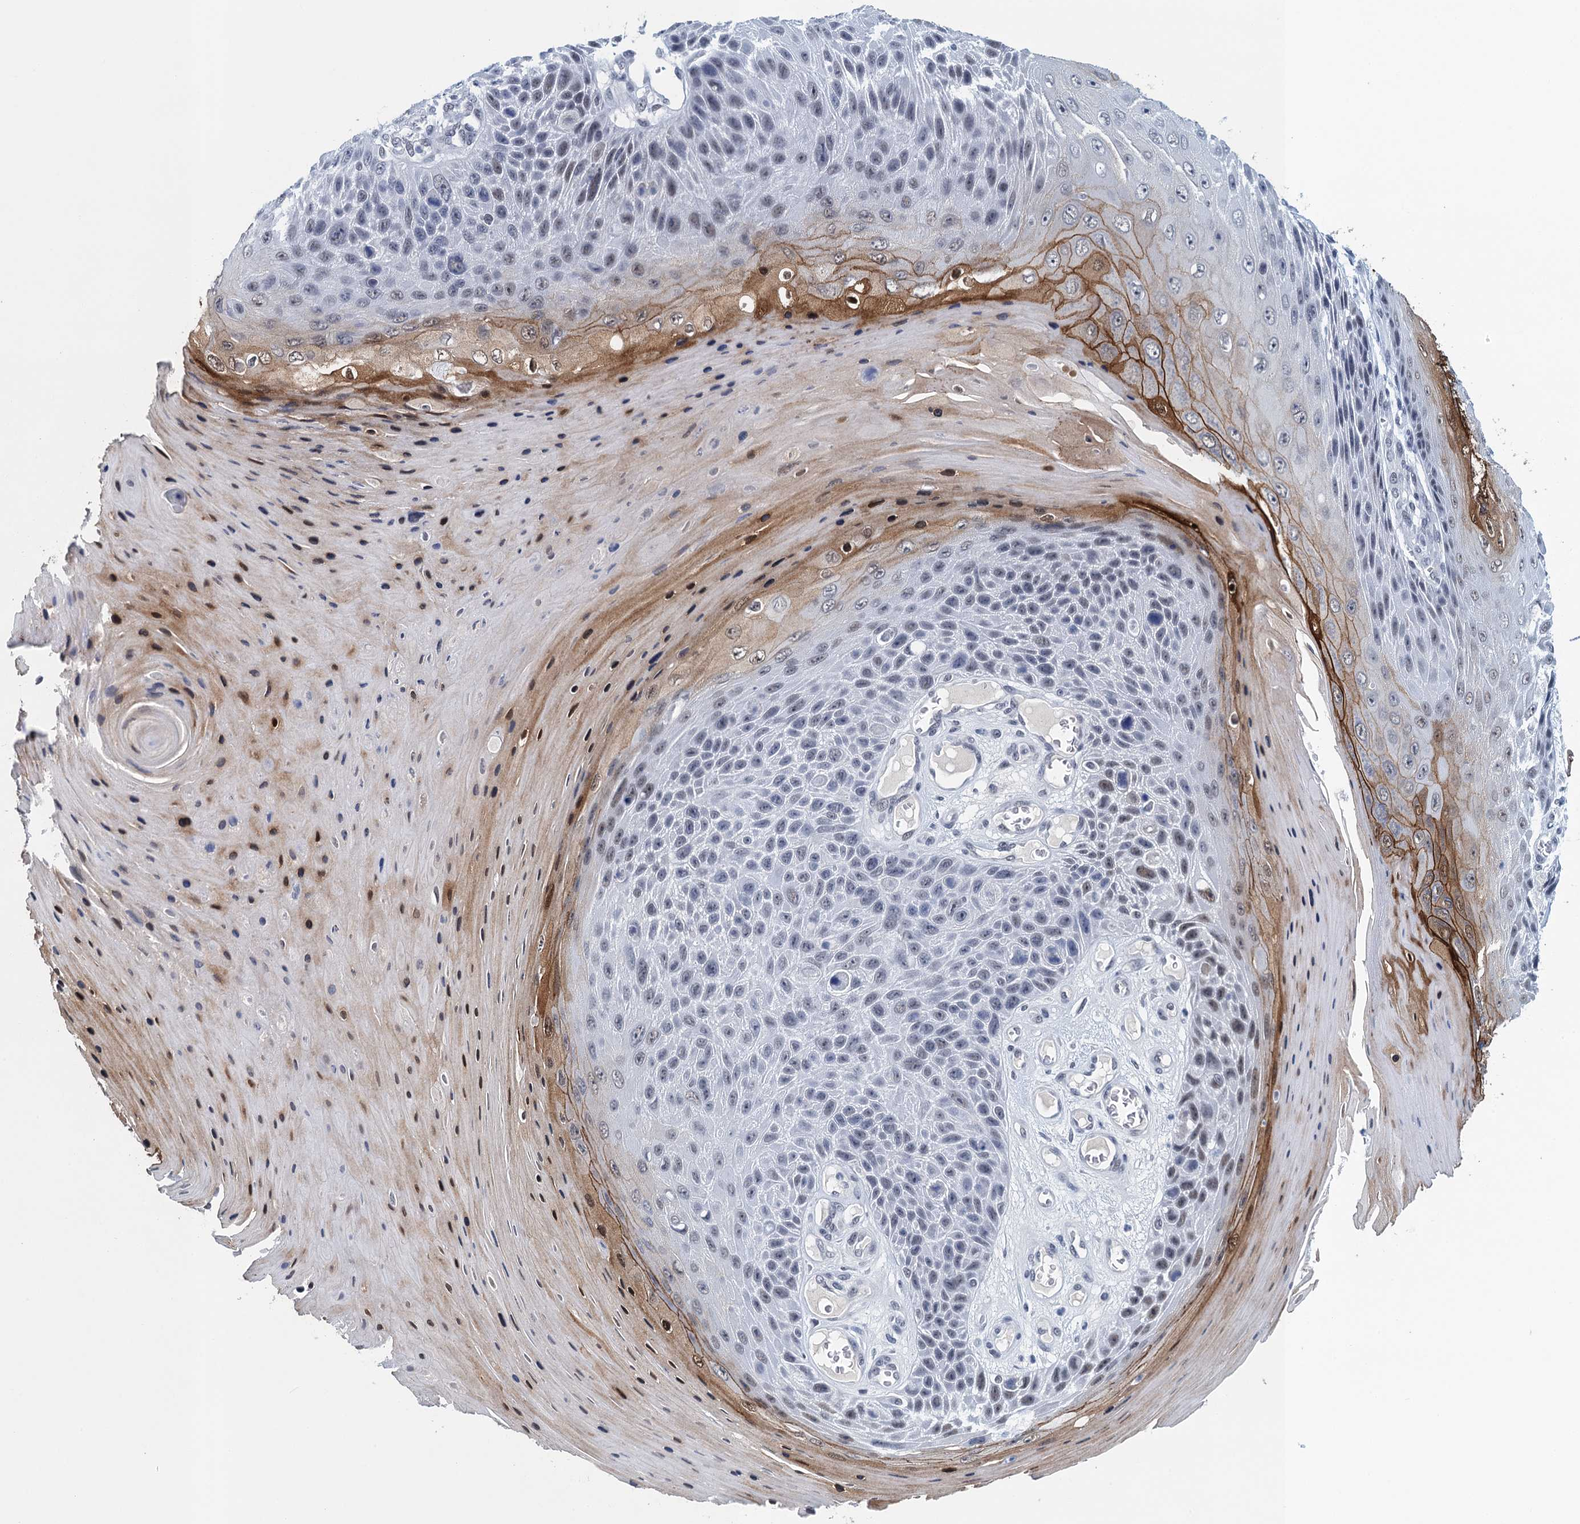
{"staining": {"intensity": "moderate", "quantity": "25%-75%", "location": "cytoplasmic/membranous,nuclear"}, "tissue": "skin cancer", "cell_type": "Tumor cells", "image_type": "cancer", "snomed": [{"axis": "morphology", "description": "Squamous cell carcinoma, NOS"}, {"axis": "topography", "description": "Skin"}], "caption": "Squamous cell carcinoma (skin) stained for a protein (brown) demonstrates moderate cytoplasmic/membranous and nuclear positive staining in approximately 25%-75% of tumor cells.", "gene": "EPS8L1", "patient": {"sex": "female", "age": 88}}